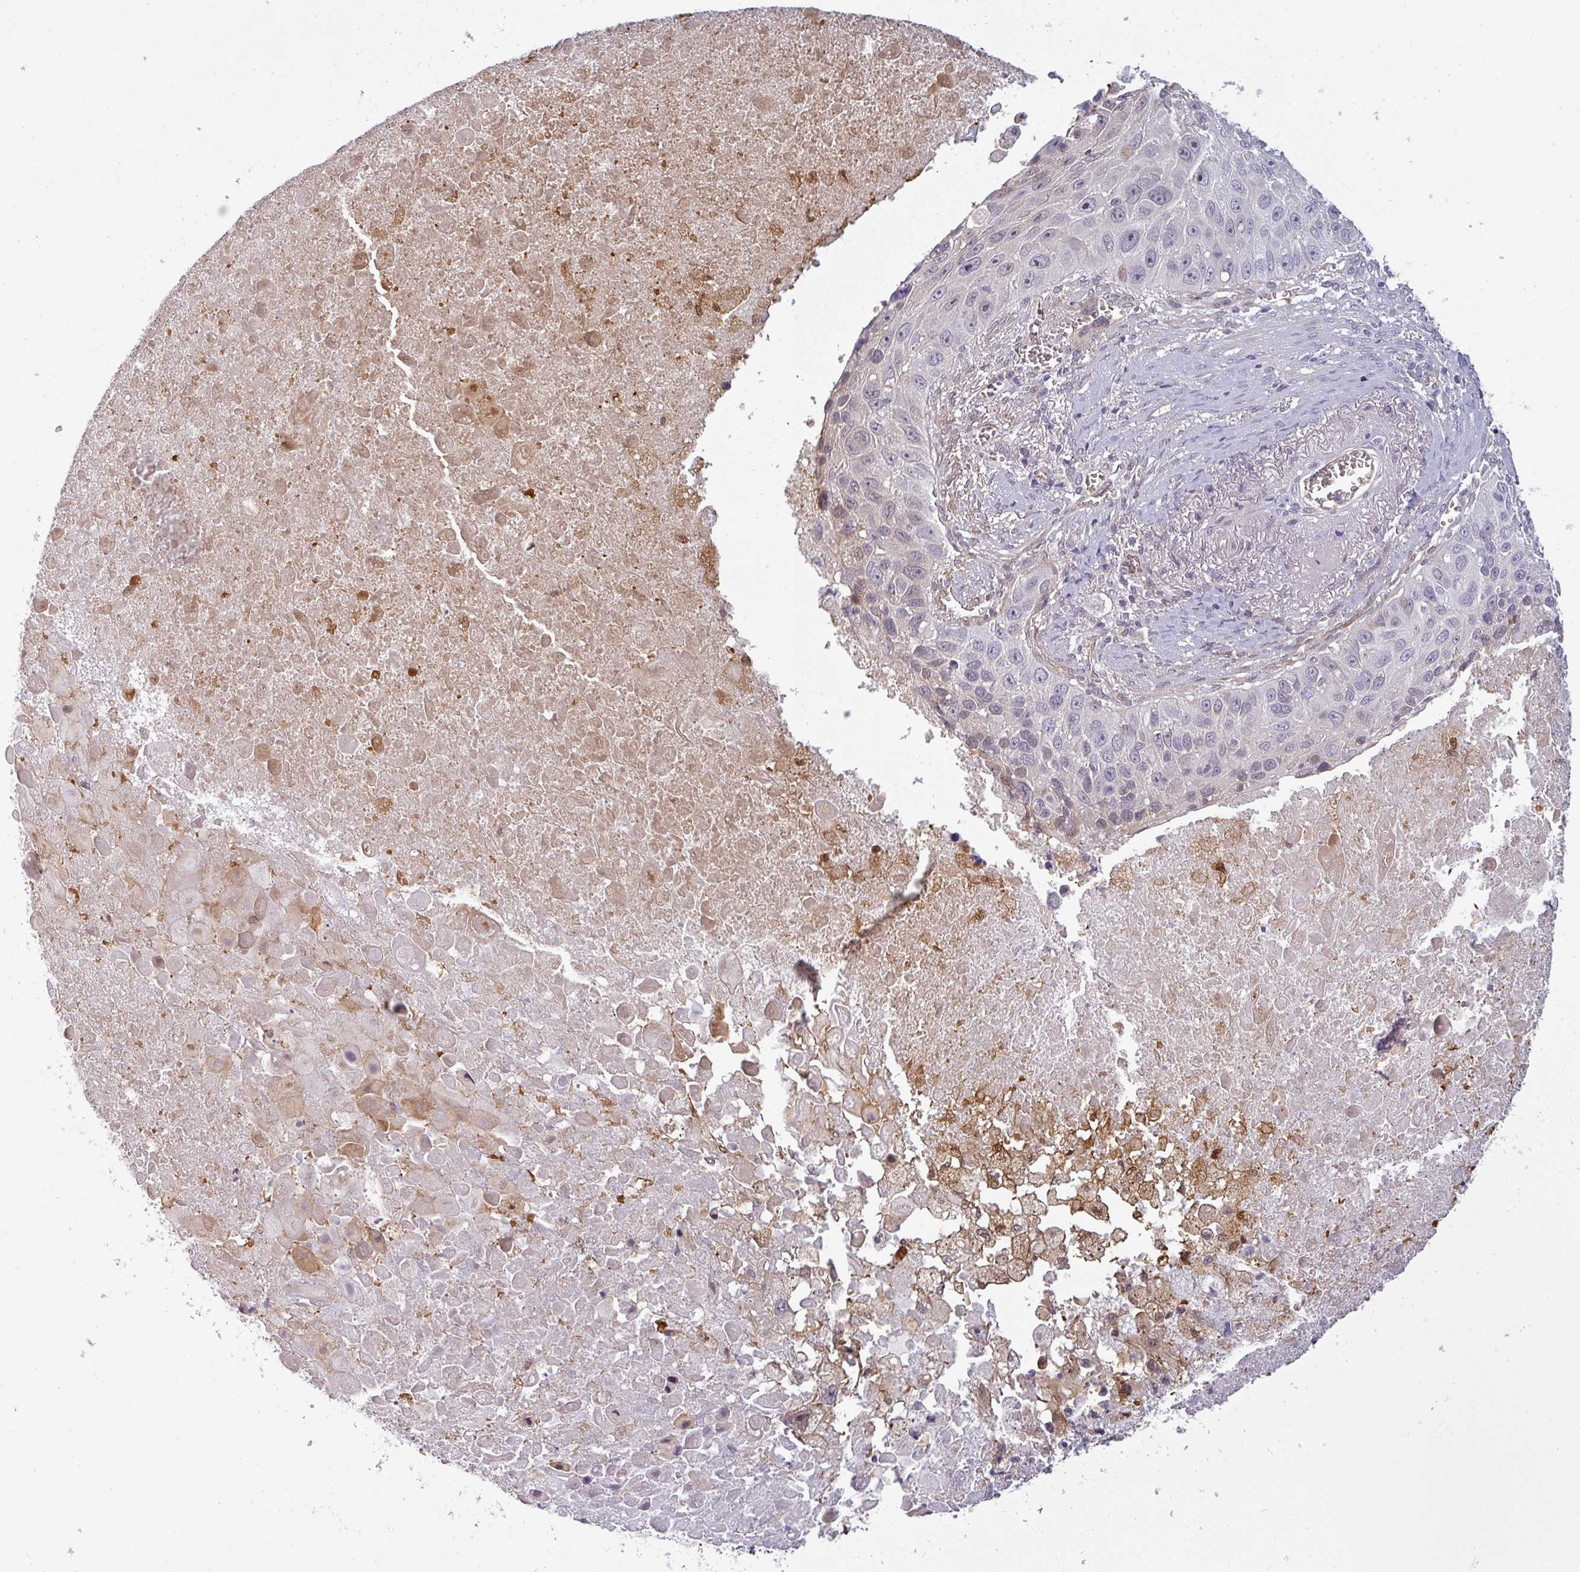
{"staining": {"intensity": "negative", "quantity": "none", "location": "none"}, "tissue": "lung cancer", "cell_type": "Tumor cells", "image_type": "cancer", "snomed": [{"axis": "morphology", "description": "Squamous cell carcinoma, NOS"}, {"axis": "topography", "description": "Lung"}], "caption": "The immunohistochemistry (IHC) histopathology image has no significant positivity in tumor cells of lung squamous cell carcinoma tissue.", "gene": "PRAMEF12", "patient": {"sex": "male", "age": 66}}